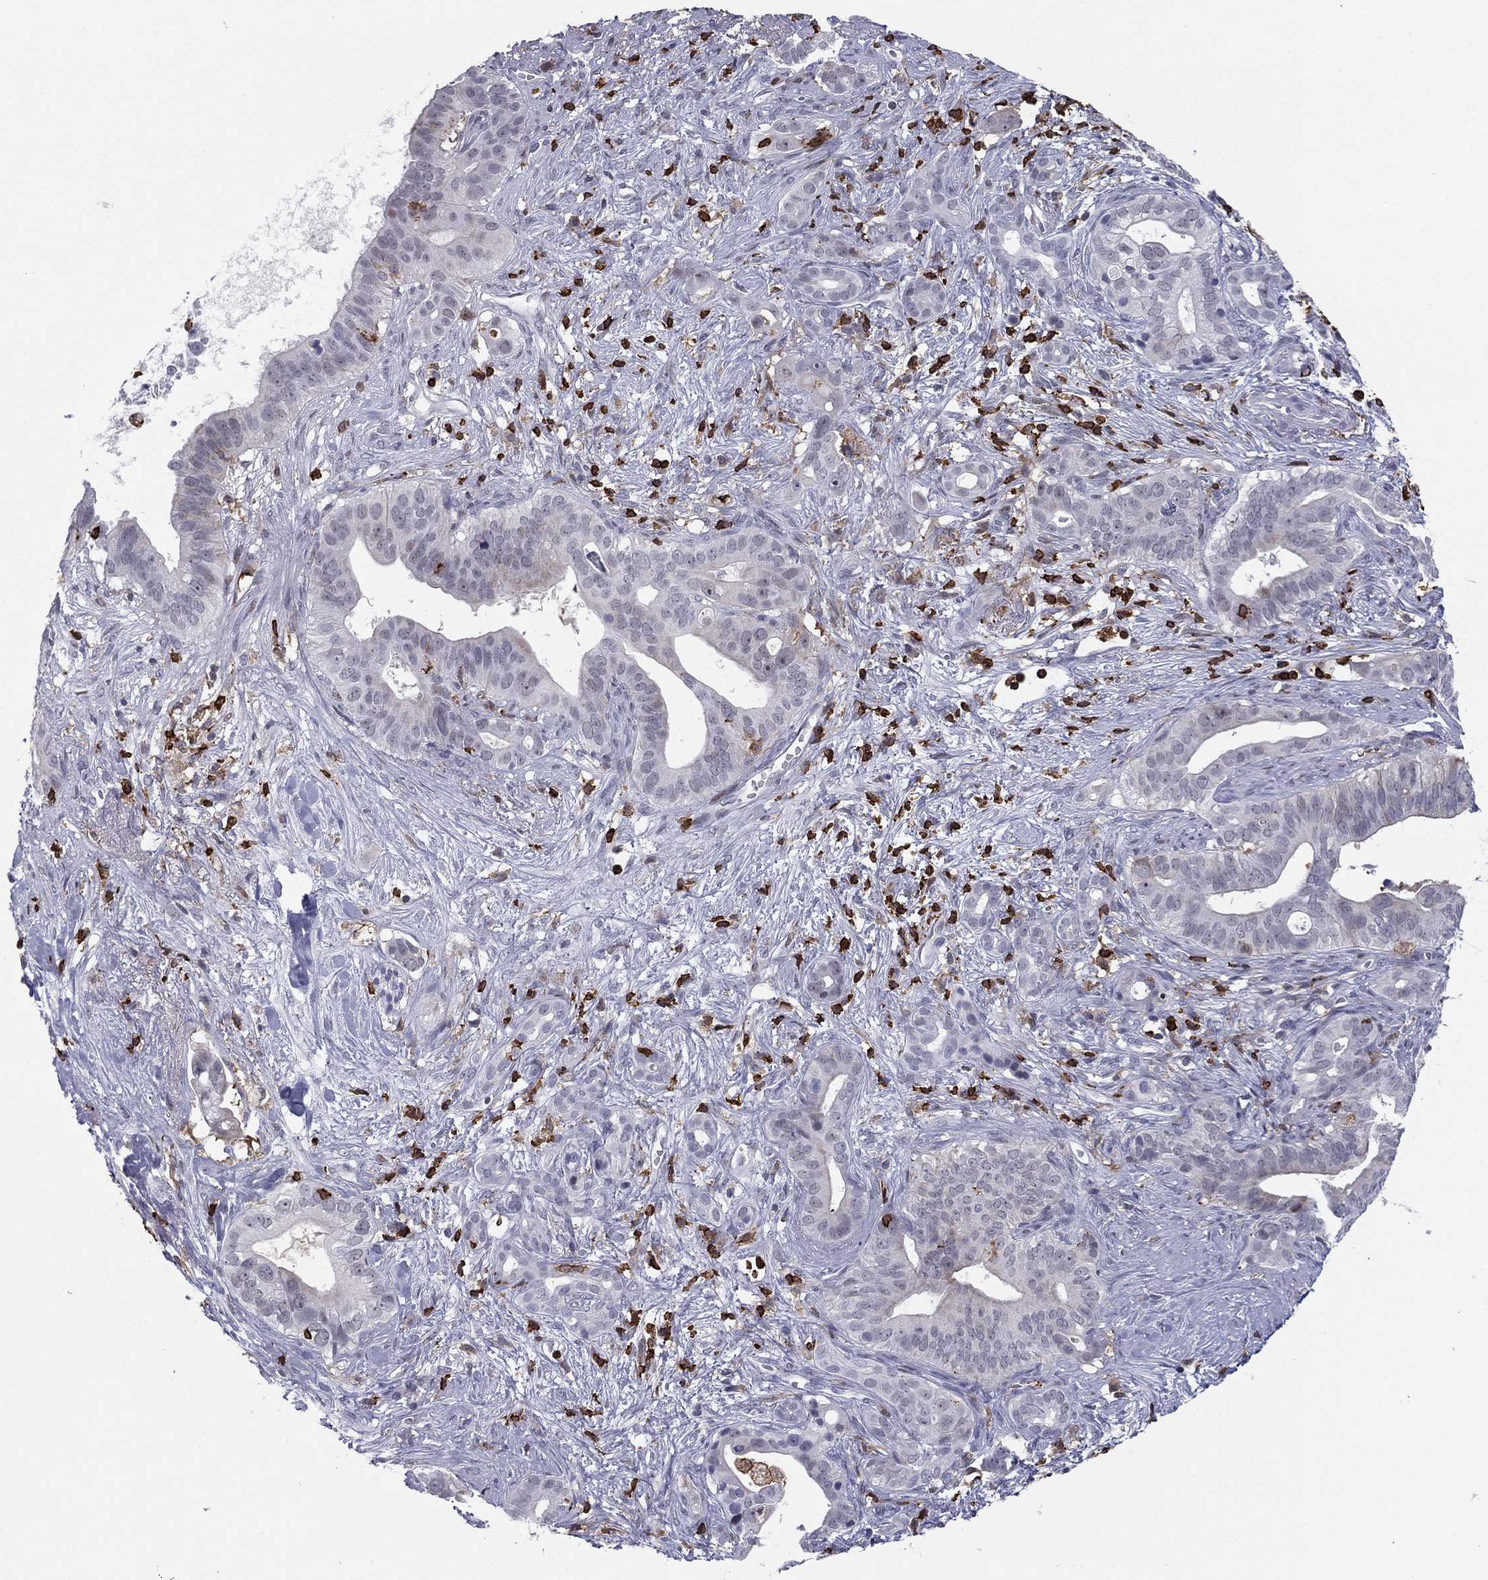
{"staining": {"intensity": "negative", "quantity": "none", "location": "none"}, "tissue": "pancreatic cancer", "cell_type": "Tumor cells", "image_type": "cancer", "snomed": [{"axis": "morphology", "description": "Adenocarcinoma, NOS"}, {"axis": "topography", "description": "Pancreas"}], "caption": "A high-resolution photomicrograph shows immunohistochemistry staining of pancreatic adenocarcinoma, which demonstrates no significant expression in tumor cells.", "gene": "ARHGAP27", "patient": {"sex": "male", "age": 61}}